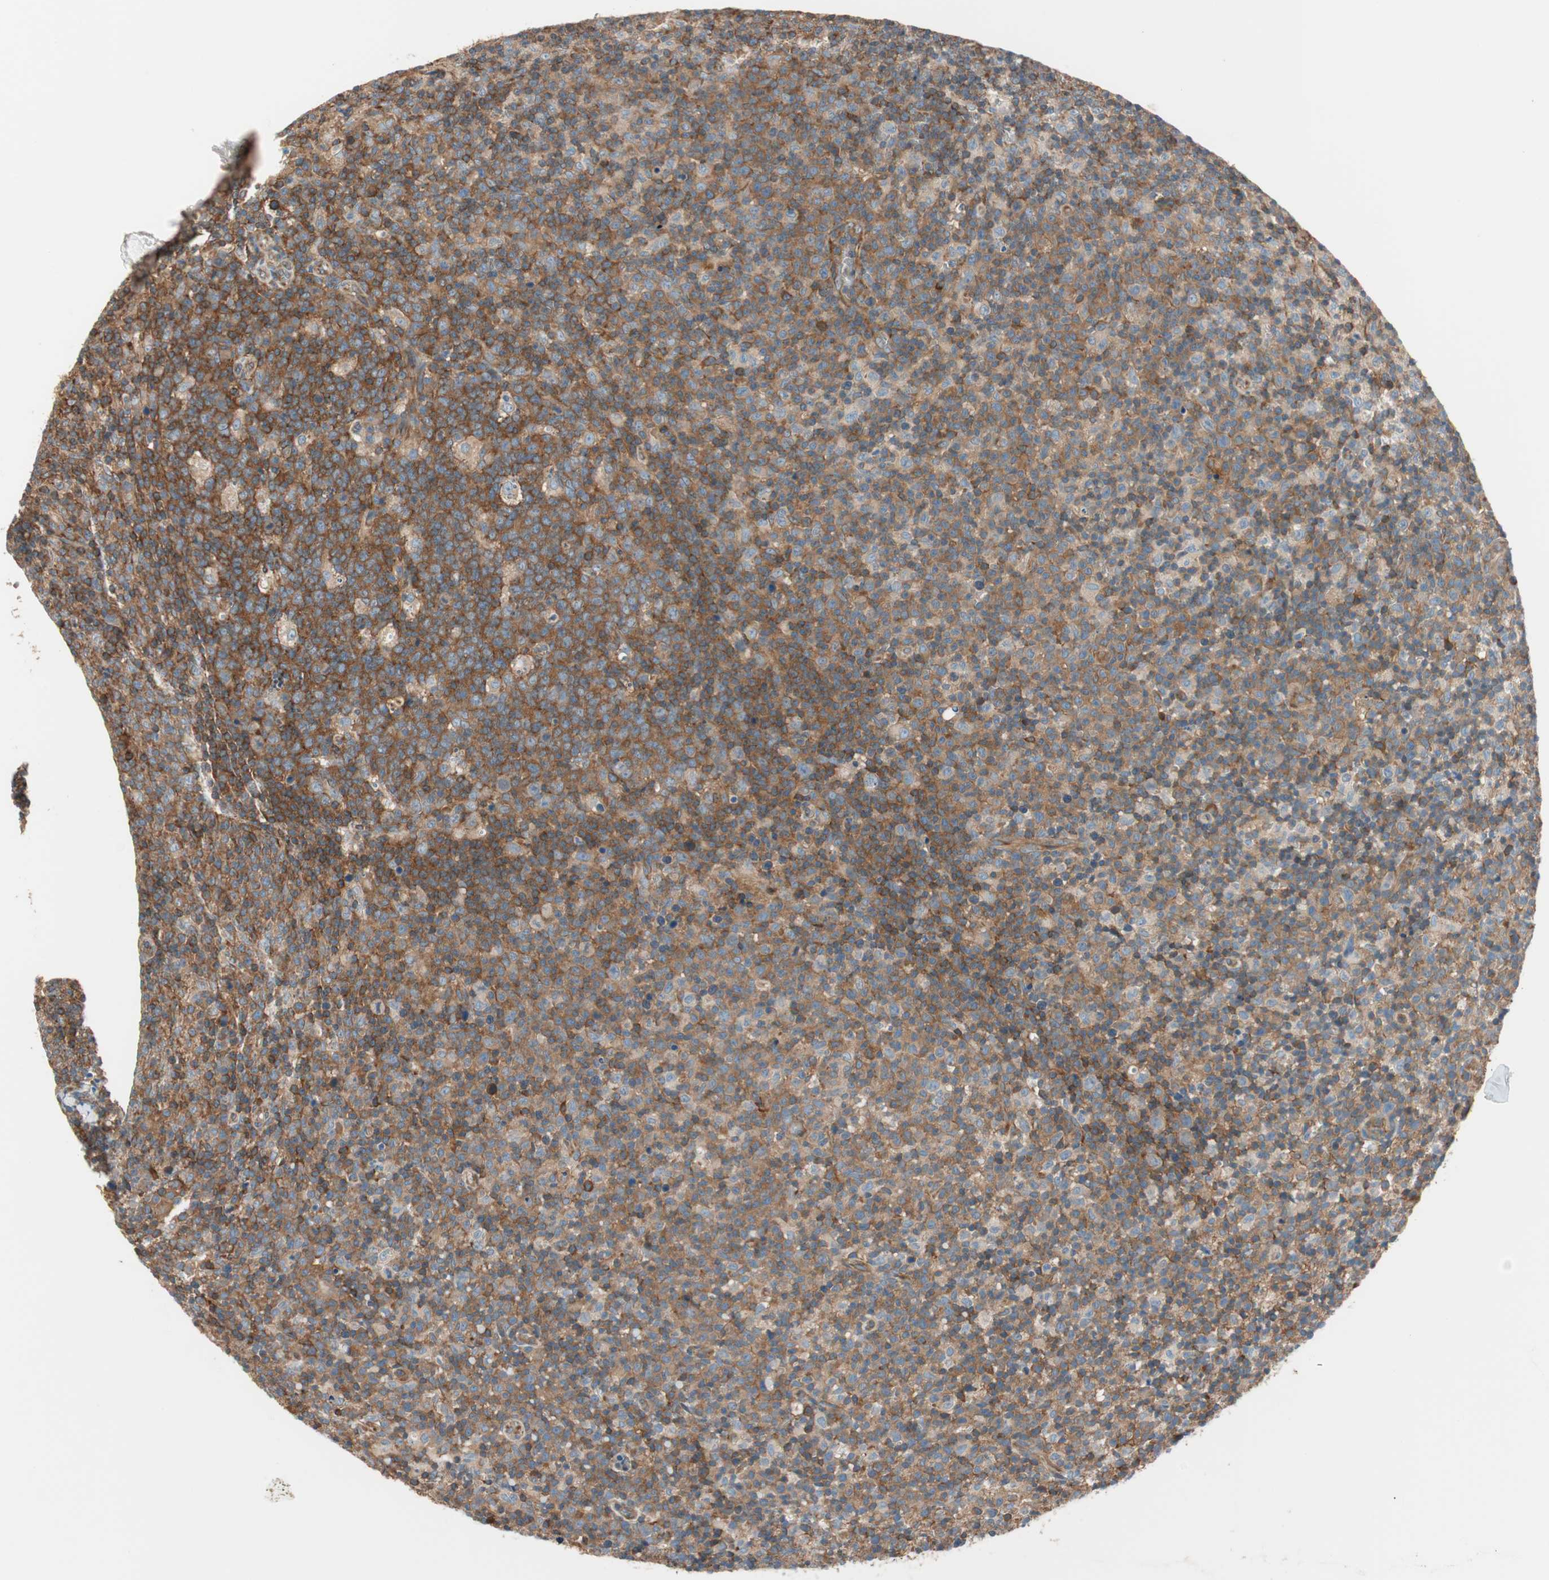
{"staining": {"intensity": "strong", "quantity": ">75%", "location": "cytoplasmic/membranous"}, "tissue": "lymph node", "cell_type": "Germinal center cells", "image_type": "normal", "snomed": [{"axis": "morphology", "description": "Normal tissue, NOS"}, {"axis": "morphology", "description": "Inflammation, NOS"}, {"axis": "topography", "description": "Lymph node"}], "caption": "Brown immunohistochemical staining in benign lymph node displays strong cytoplasmic/membranous staining in about >75% of germinal center cells. The staining is performed using DAB brown chromogen to label protein expression. The nuclei are counter-stained blue using hematoxylin.", "gene": "WASL", "patient": {"sex": "male", "age": 55}}